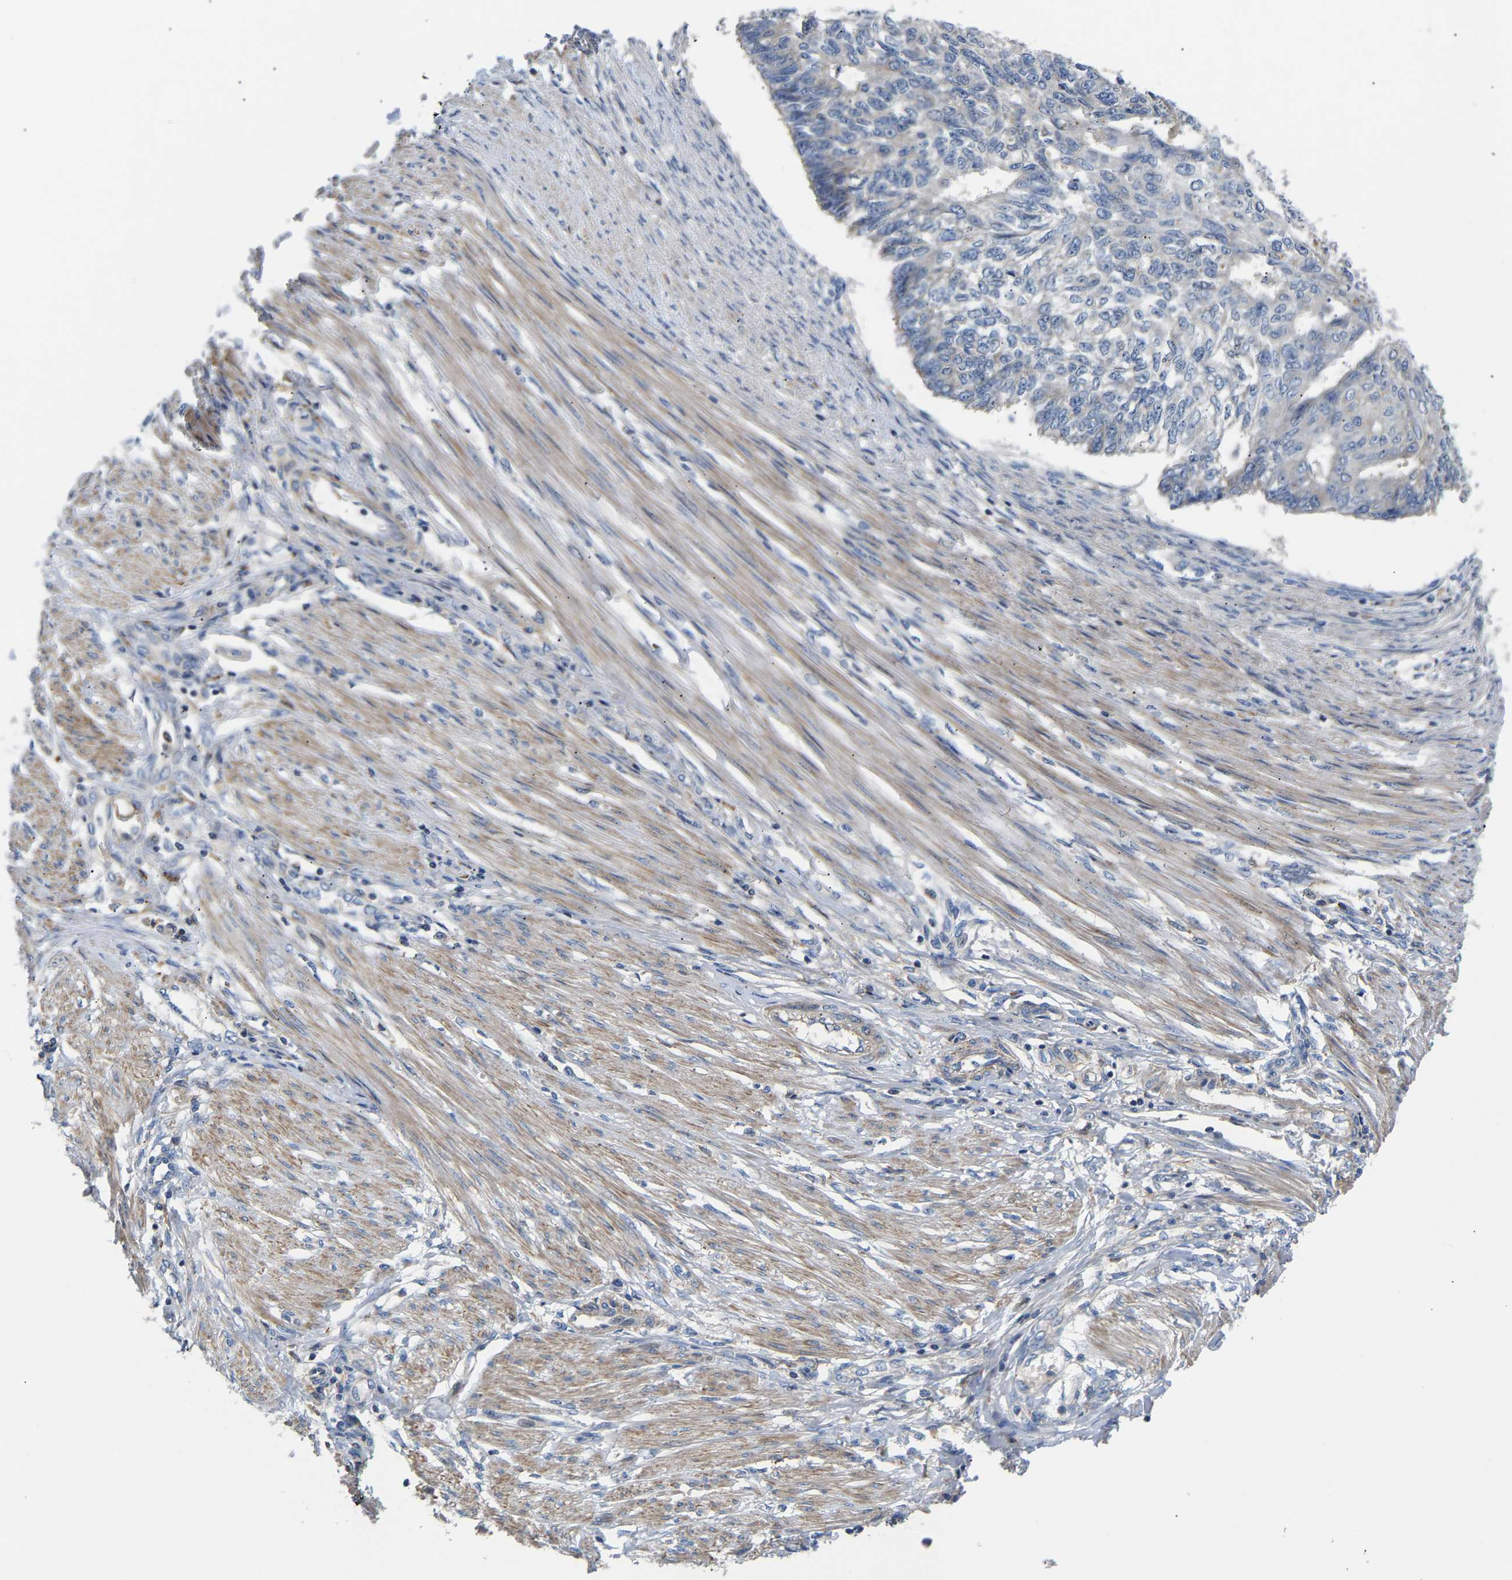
{"staining": {"intensity": "negative", "quantity": "none", "location": "none"}, "tissue": "endometrial cancer", "cell_type": "Tumor cells", "image_type": "cancer", "snomed": [{"axis": "morphology", "description": "Adenocarcinoma, NOS"}, {"axis": "topography", "description": "Endometrium"}], "caption": "Endometrial cancer was stained to show a protein in brown. There is no significant positivity in tumor cells.", "gene": "CCDC171", "patient": {"sex": "female", "age": 32}}